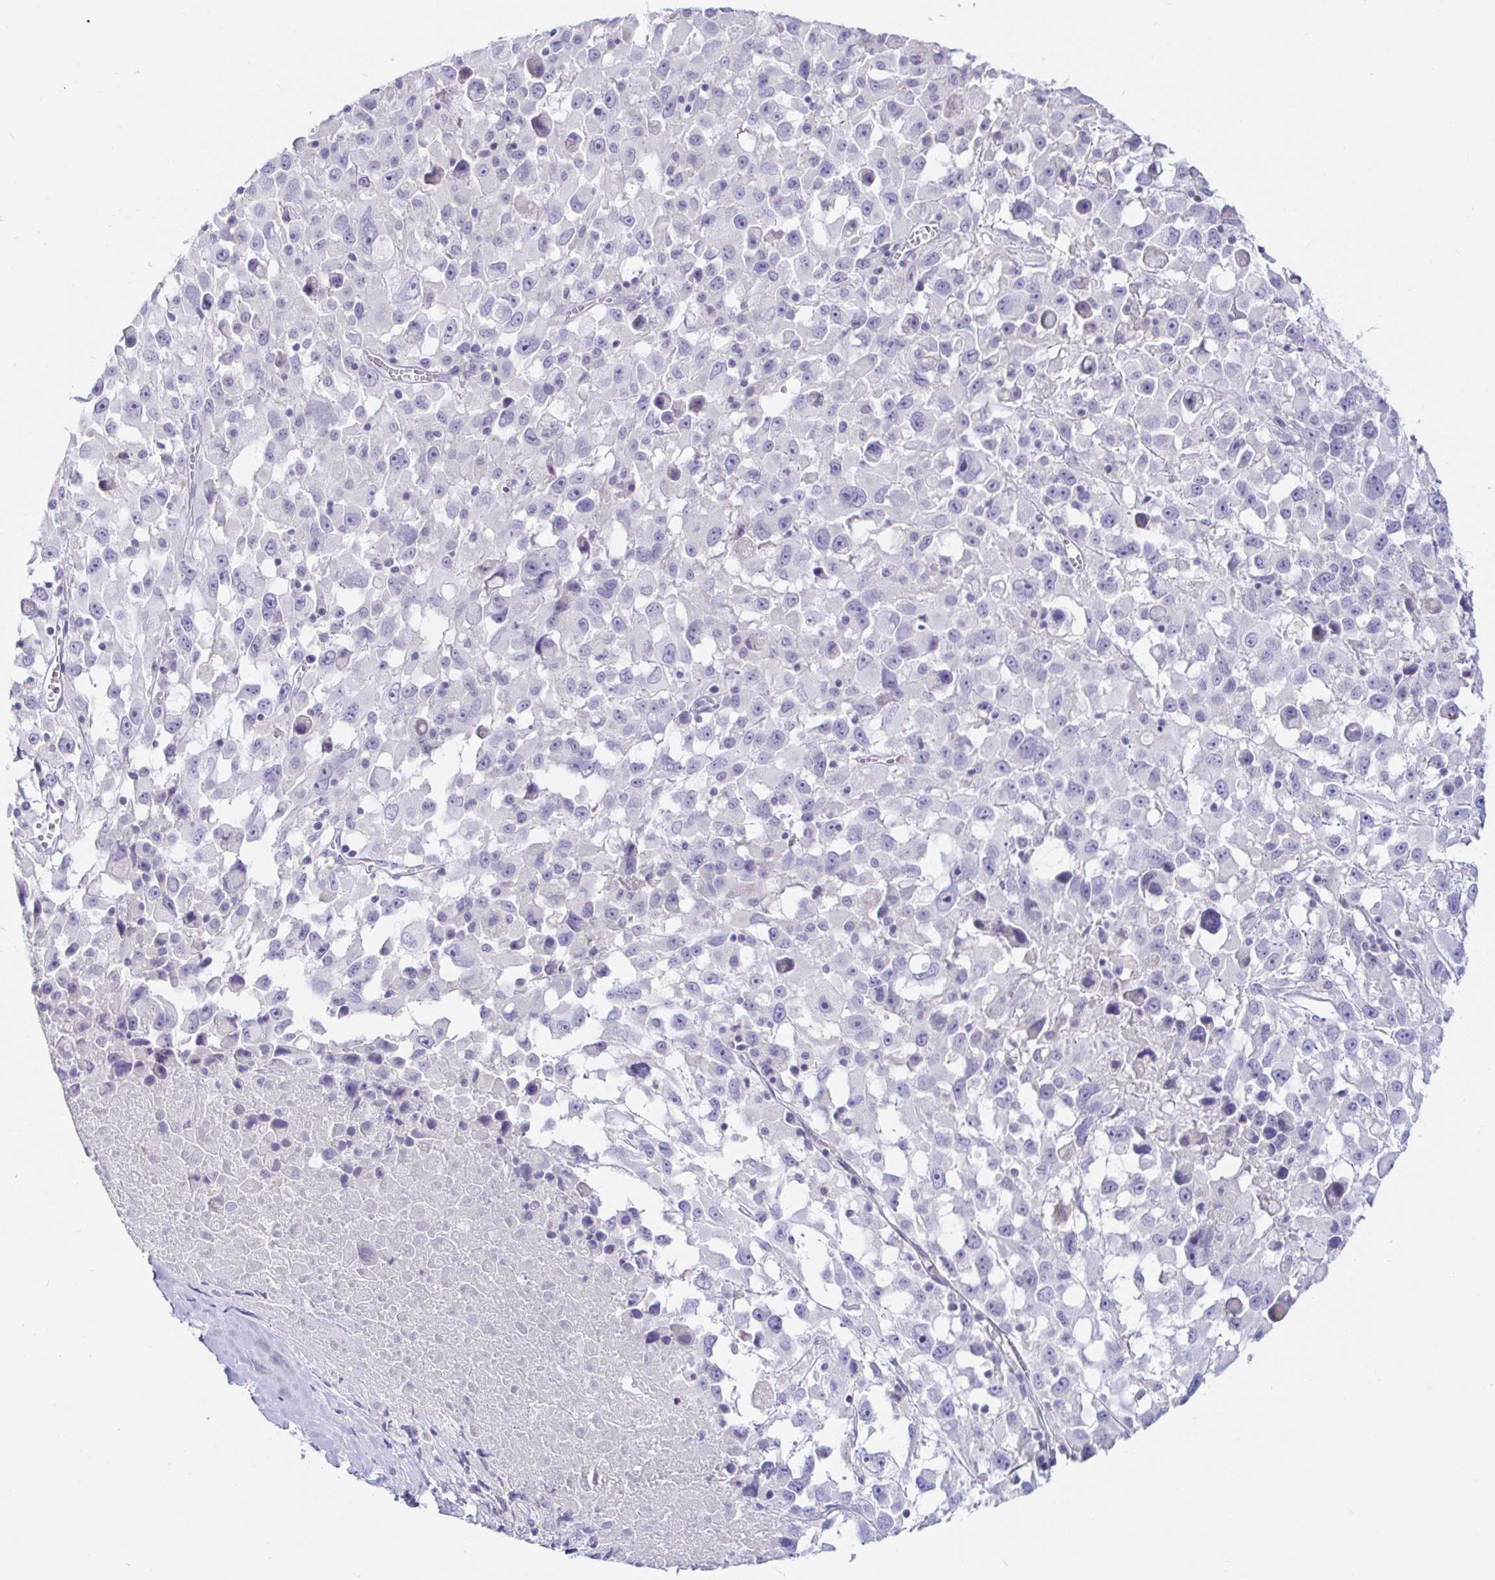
{"staining": {"intensity": "negative", "quantity": "none", "location": "none"}, "tissue": "melanoma", "cell_type": "Tumor cells", "image_type": "cancer", "snomed": [{"axis": "morphology", "description": "Malignant melanoma, Metastatic site"}, {"axis": "topography", "description": "Soft tissue"}], "caption": "Tumor cells are negative for protein expression in human melanoma. (DAB IHC visualized using brightfield microscopy, high magnification).", "gene": "TEX44", "patient": {"sex": "male", "age": 50}}